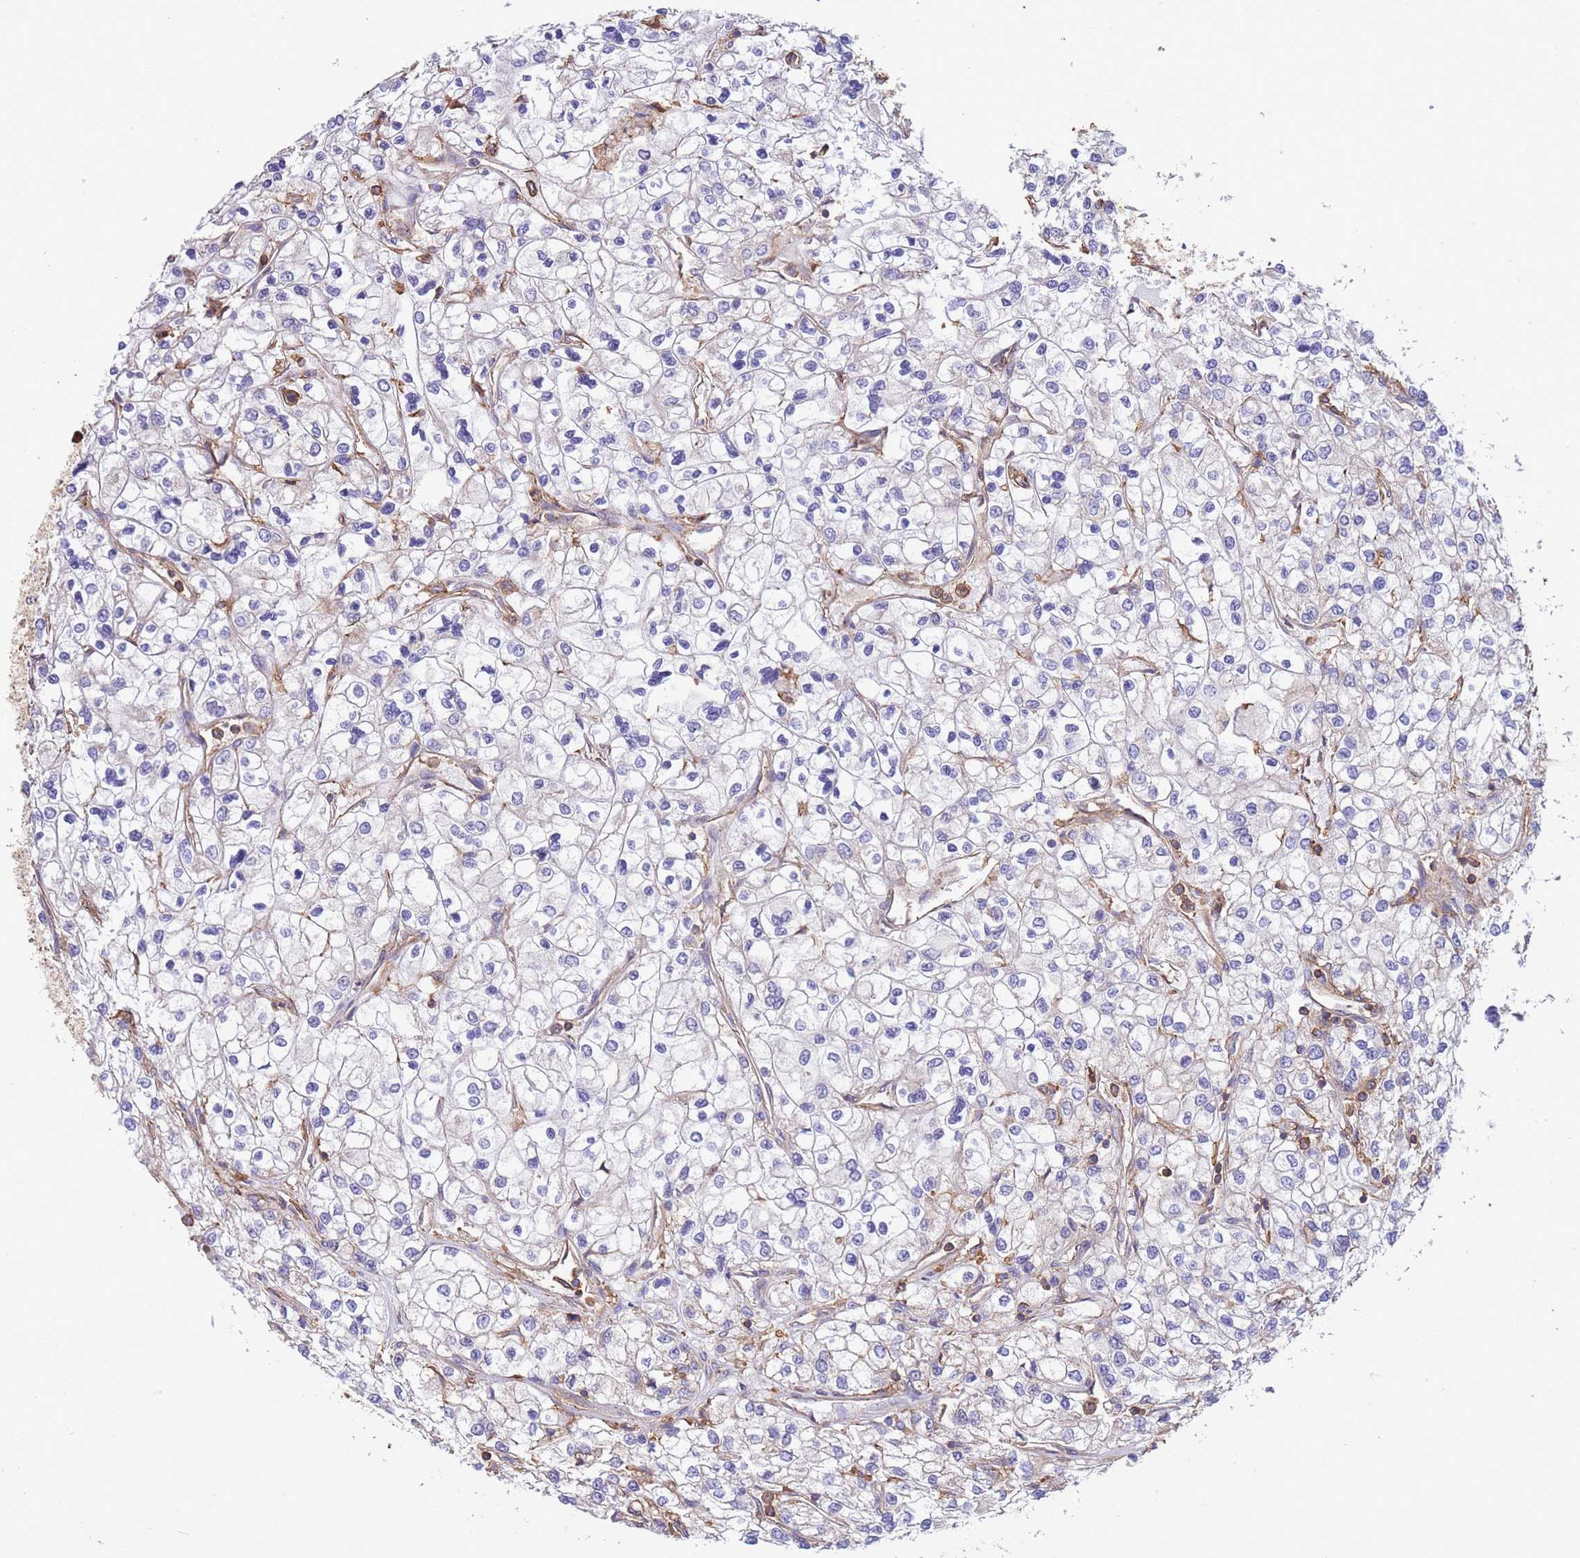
{"staining": {"intensity": "negative", "quantity": "none", "location": "none"}, "tissue": "renal cancer", "cell_type": "Tumor cells", "image_type": "cancer", "snomed": [{"axis": "morphology", "description": "Adenocarcinoma, NOS"}, {"axis": "topography", "description": "Kidney"}], "caption": "Immunohistochemistry histopathology image of human adenocarcinoma (renal) stained for a protein (brown), which reveals no expression in tumor cells. (DAB IHC with hematoxylin counter stain).", "gene": "LRRN4CL", "patient": {"sex": "male", "age": 80}}